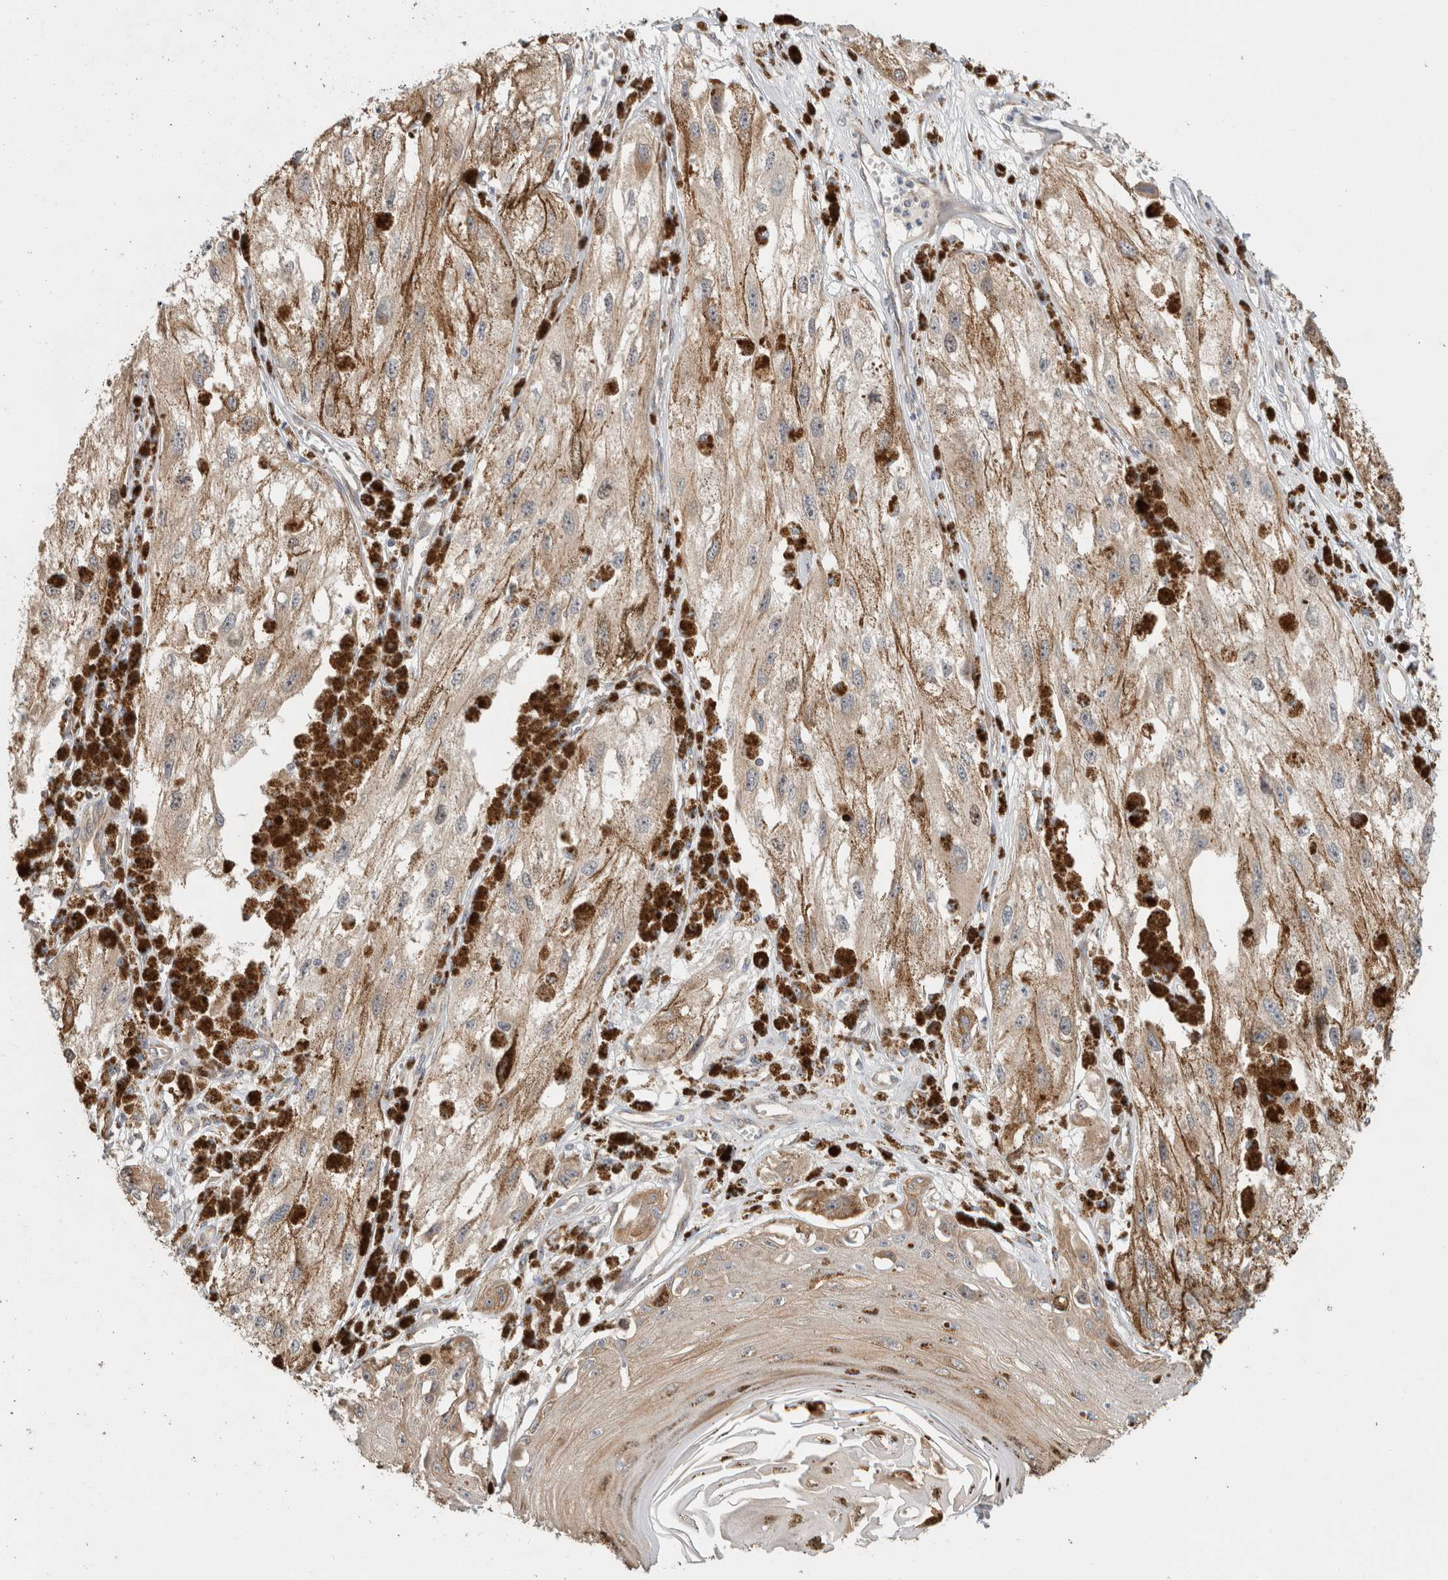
{"staining": {"intensity": "weak", "quantity": ">75%", "location": "cytoplasmic/membranous"}, "tissue": "melanoma", "cell_type": "Tumor cells", "image_type": "cancer", "snomed": [{"axis": "morphology", "description": "Malignant melanoma, NOS"}, {"axis": "topography", "description": "Skin"}], "caption": "Protein expression analysis of melanoma reveals weak cytoplasmic/membranous expression in about >75% of tumor cells.", "gene": "PUM1", "patient": {"sex": "male", "age": 88}}